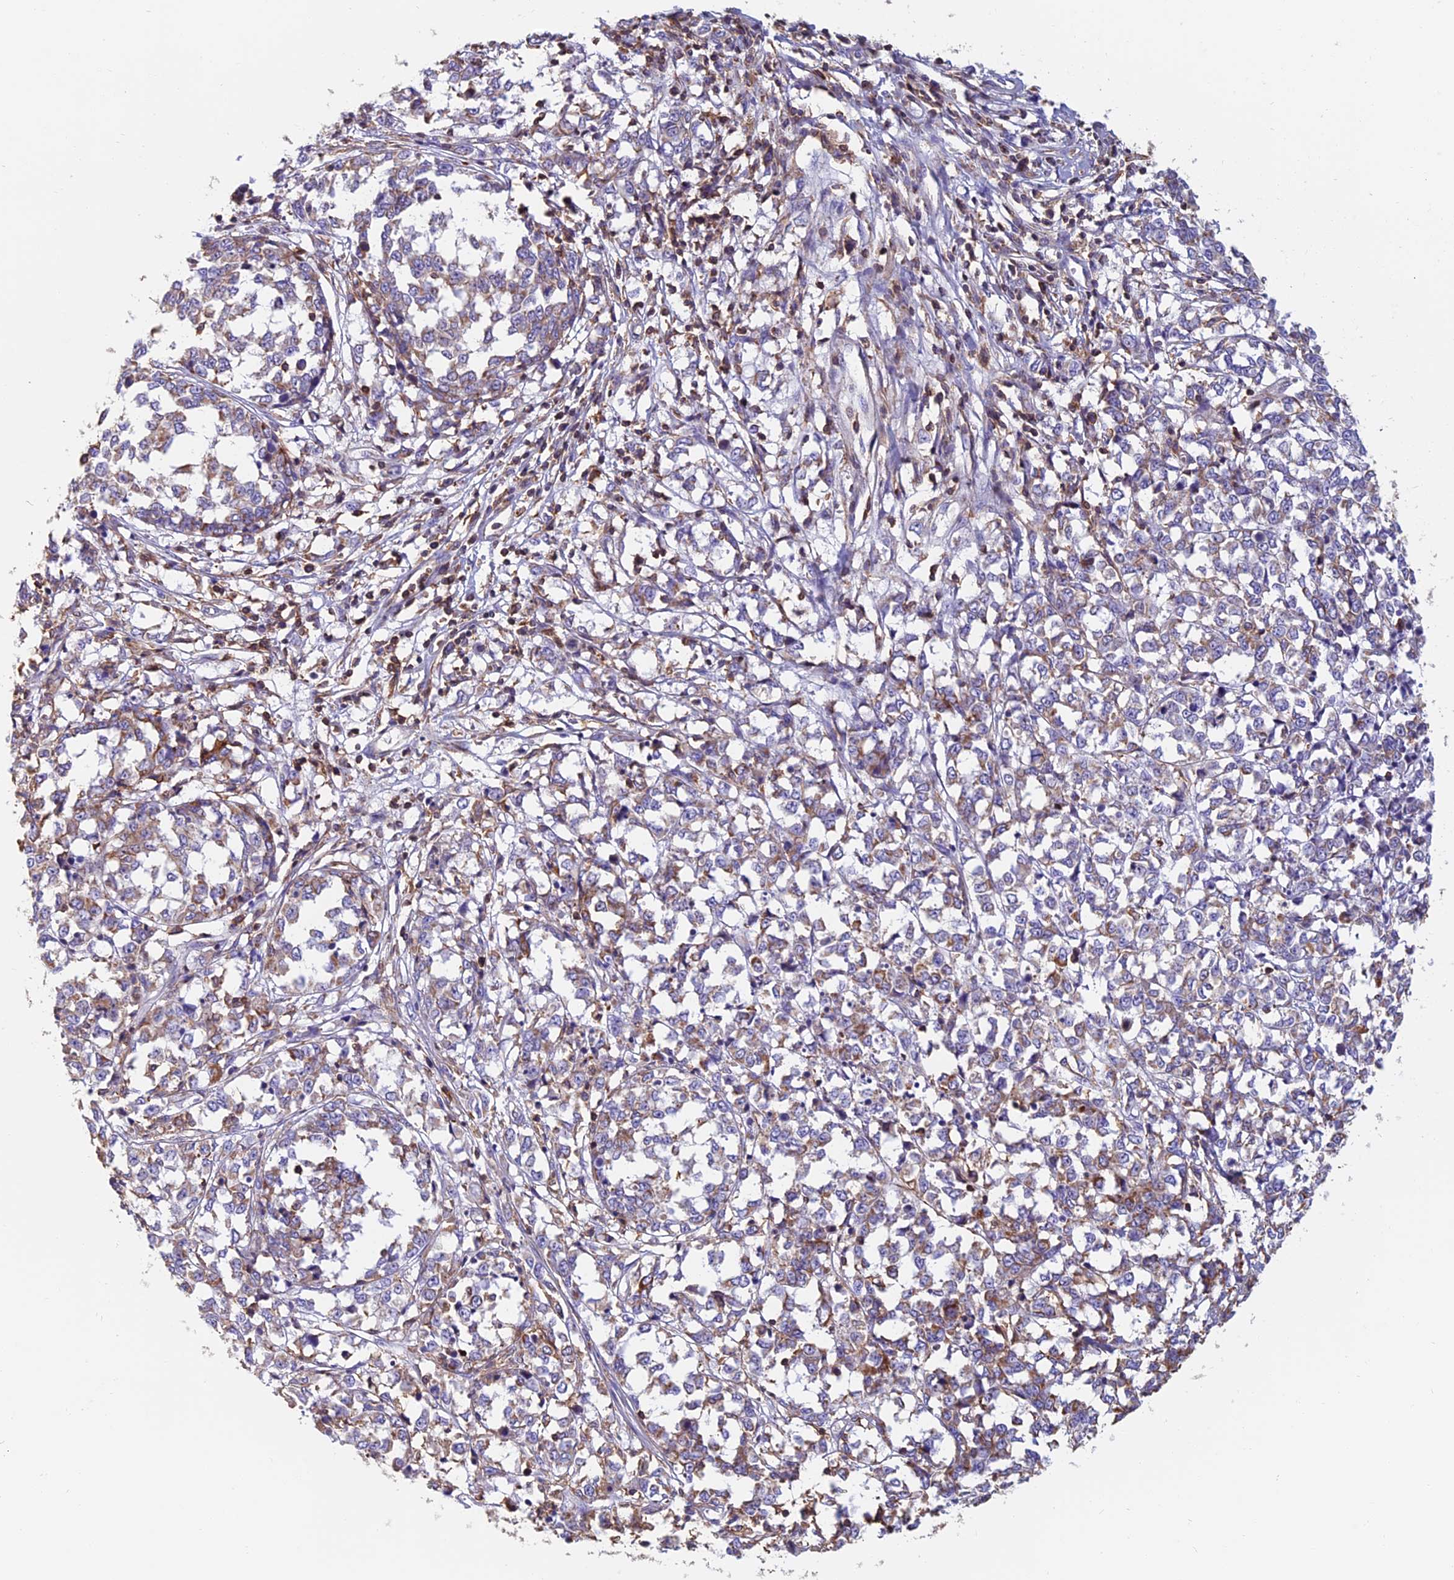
{"staining": {"intensity": "weak", "quantity": "25%-75%", "location": "cytoplasmic/membranous"}, "tissue": "melanoma", "cell_type": "Tumor cells", "image_type": "cancer", "snomed": [{"axis": "morphology", "description": "Malignant melanoma, NOS"}, {"axis": "topography", "description": "Skin"}], "caption": "Weak cytoplasmic/membranous staining is identified in about 25%-75% of tumor cells in malignant melanoma.", "gene": "HSD17B8", "patient": {"sex": "female", "age": 72}}